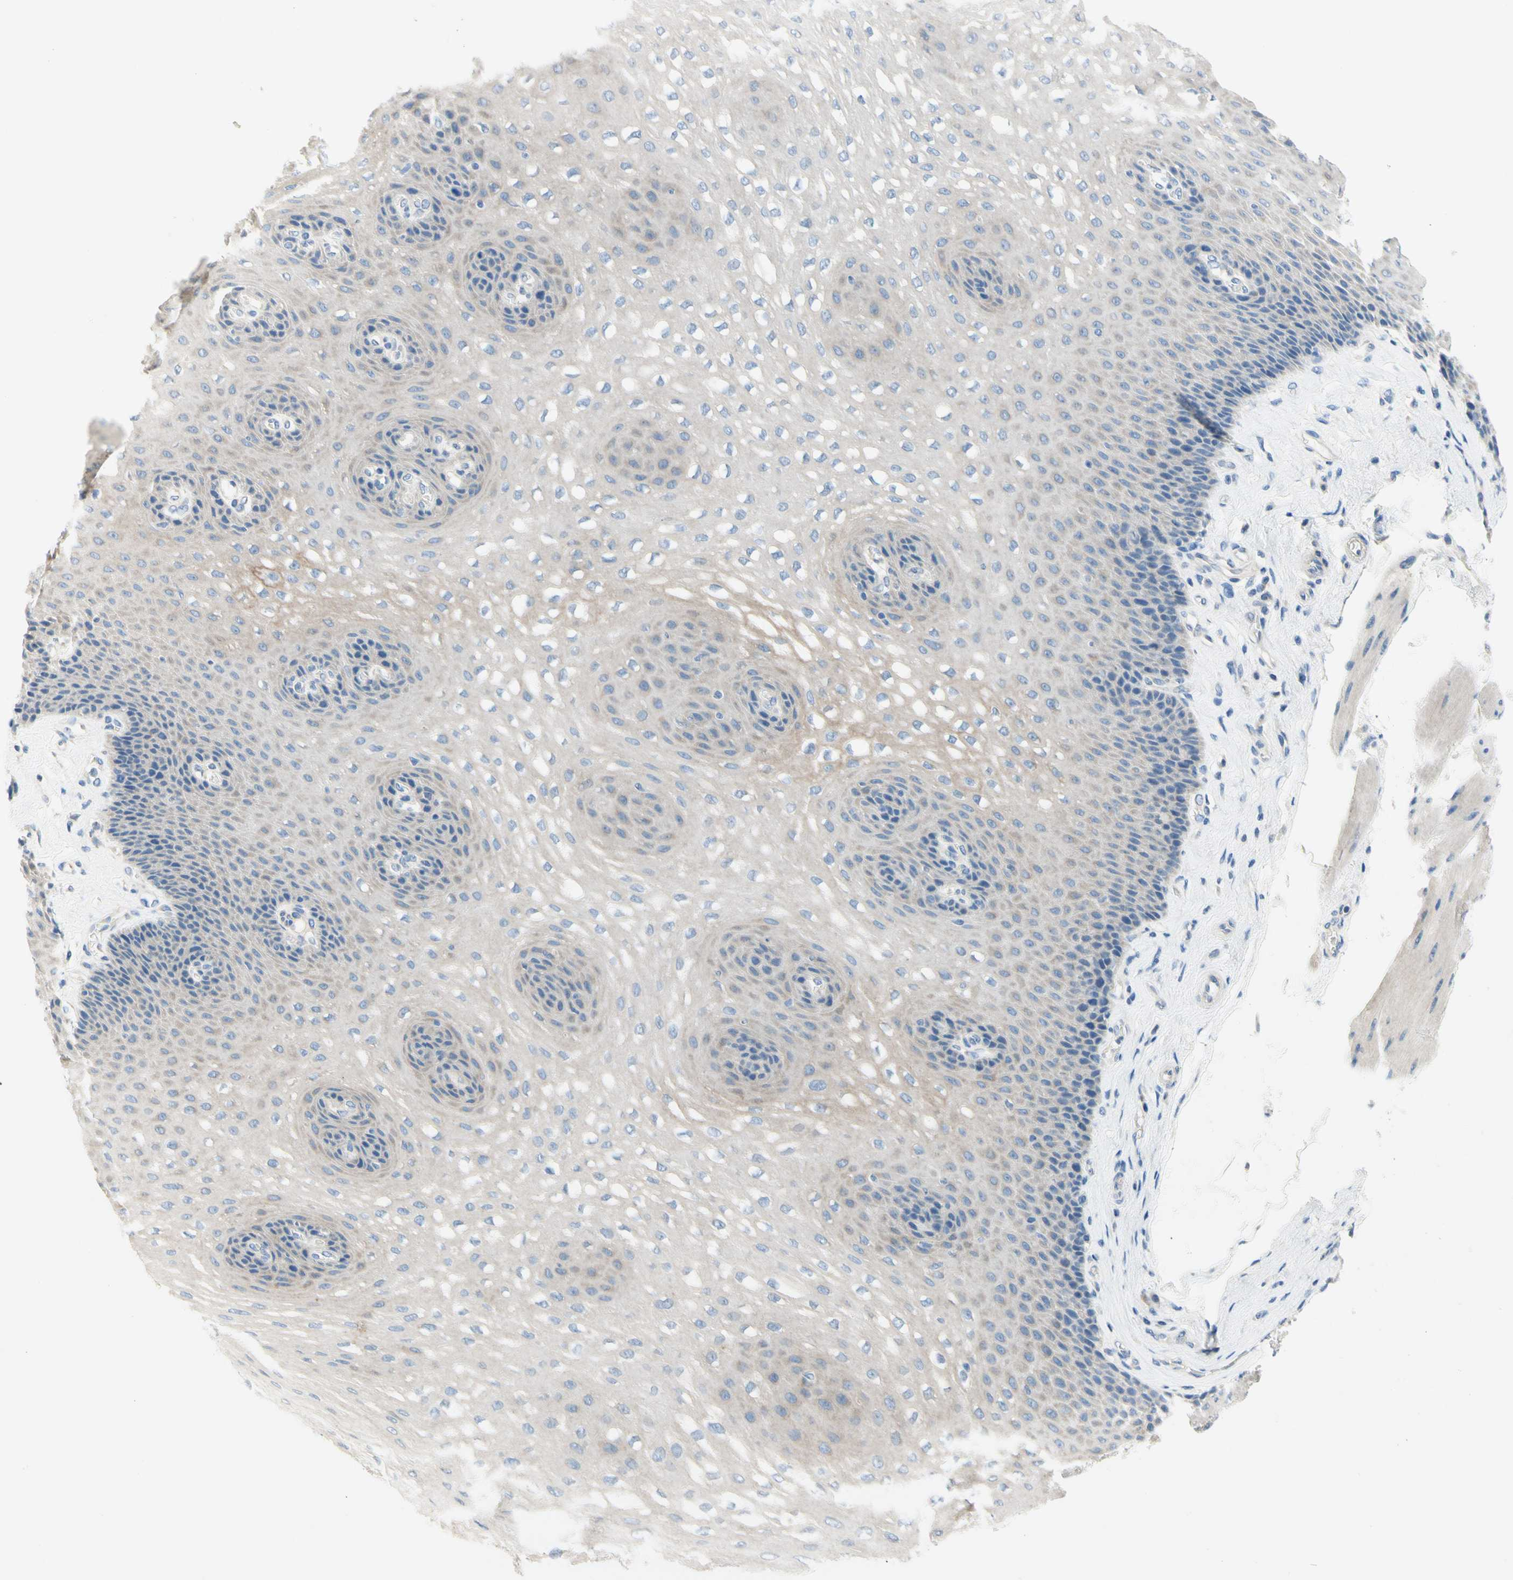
{"staining": {"intensity": "weak", "quantity": "<25%", "location": "cytoplasmic/membranous"}, "tissue": "esophagus", "cell_type": "Squamous epithelial cells", "image_type": "normal", "snomed": [{"axis": "morphology", "description": "Normal tissue, NOS"}, {"axis": "topography", "description": "Esophagus"}], "caption": "The histopathology image demonstrates no staining of squamous epithelial cells in benign esophagus. (Brightfield microscopy of DAB immunohistochemistry (IHC) at high magnification).", "gene": "F3", "patient": {"sex": "female", "age": 72}}